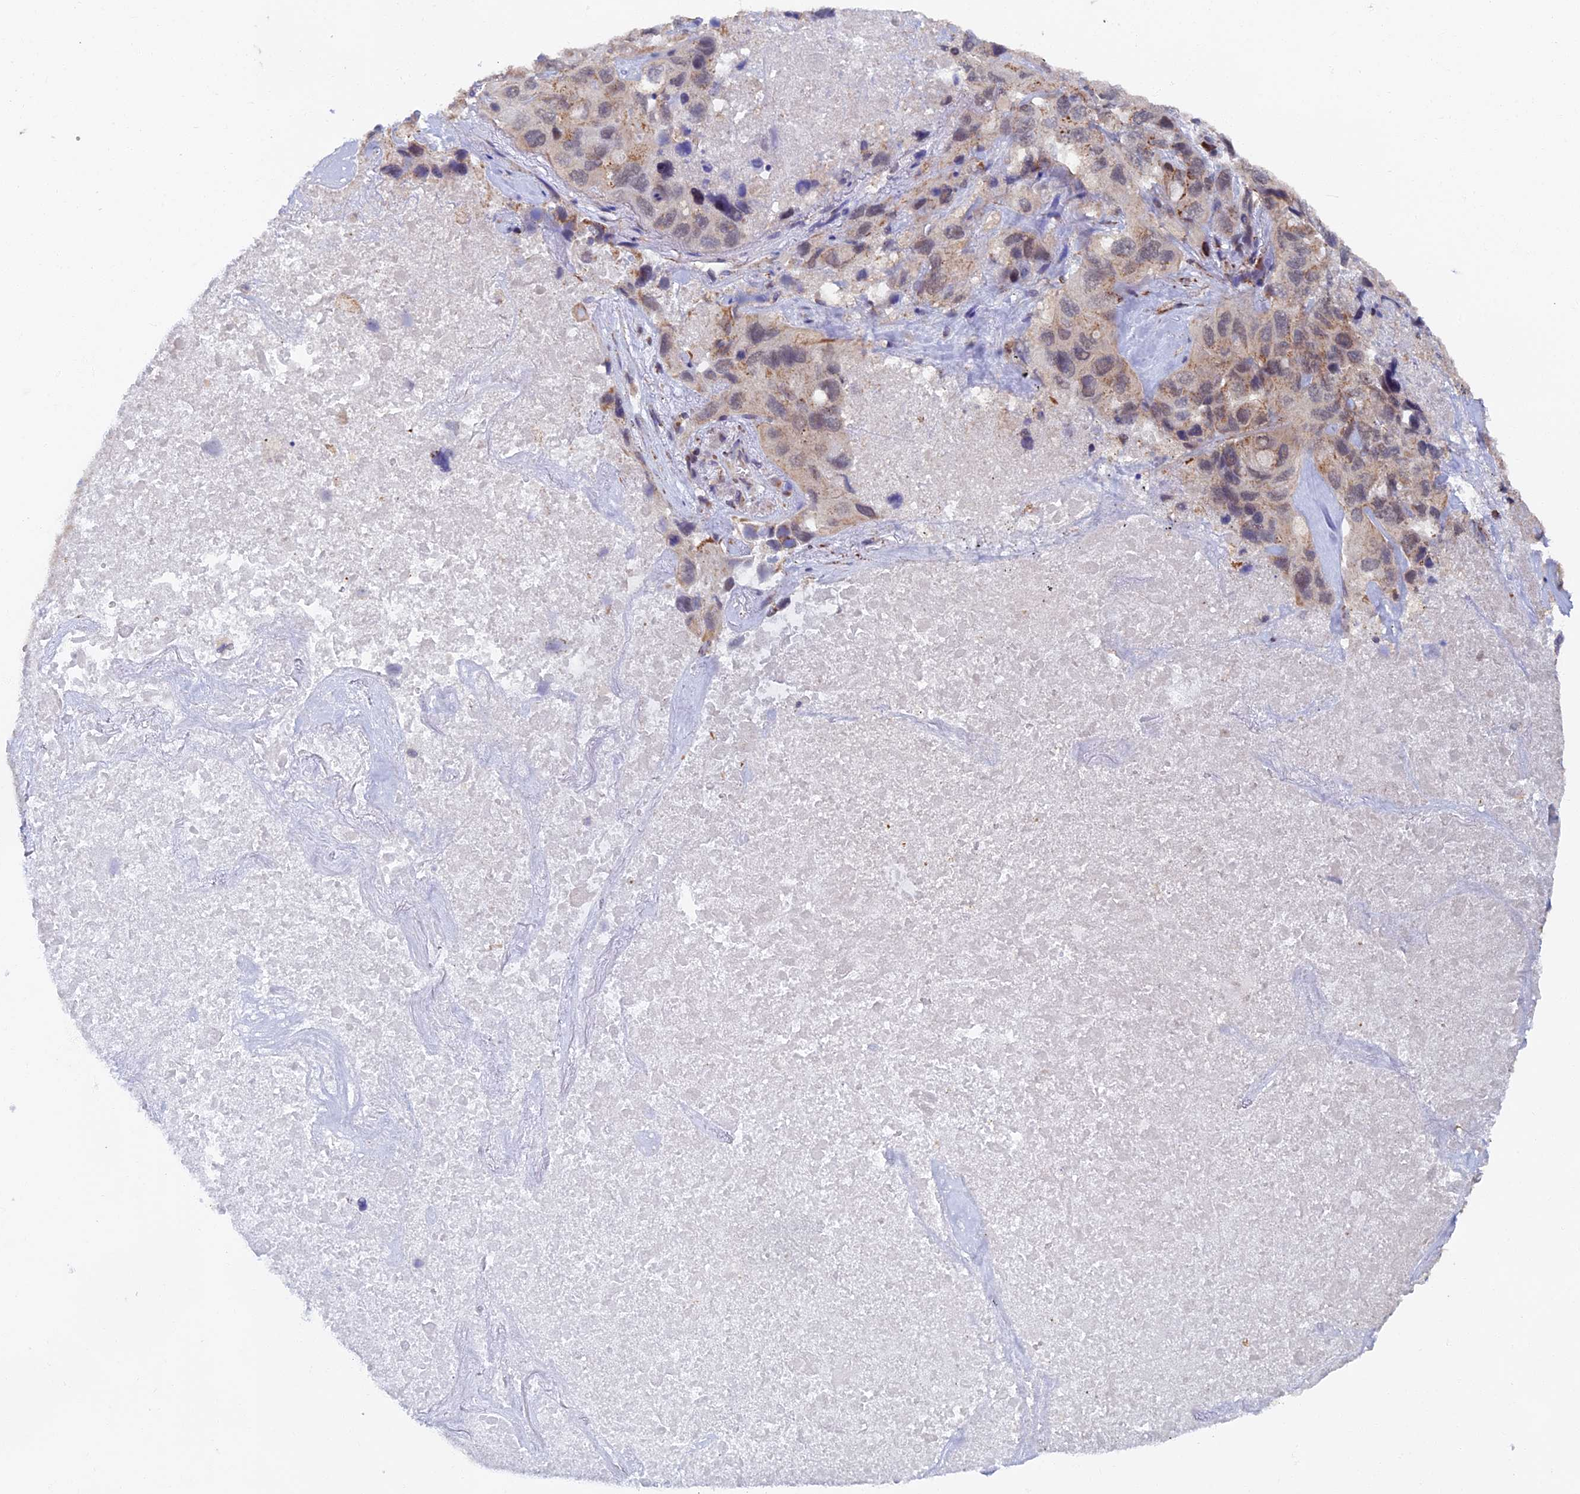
{"staining": {"intensity": "moderate", "quantity": ">75%", "location": "cytoplasmic/membranous"}, "tissue": "lung cancer", "cell_type": "Tumor cells", "image_type": "cancer", "snomed": [{"axis": "morphology", "description": "Squamous cell carcinoma, NOS"}, {"axis": "topography", "description": "Lung"}], "caption": "Moderate cytoplasmic/membranous protein staining is seen in approximately >75% of tumor cells in lung squamous cell carcinoma. The protein of interest is stained brown, and the nuclei are stained in blue (DAB IHC with brightfield microscopy, high magnification).", "gene": "RASGRF1", "patient": {"sex": "female", "age": 73}}